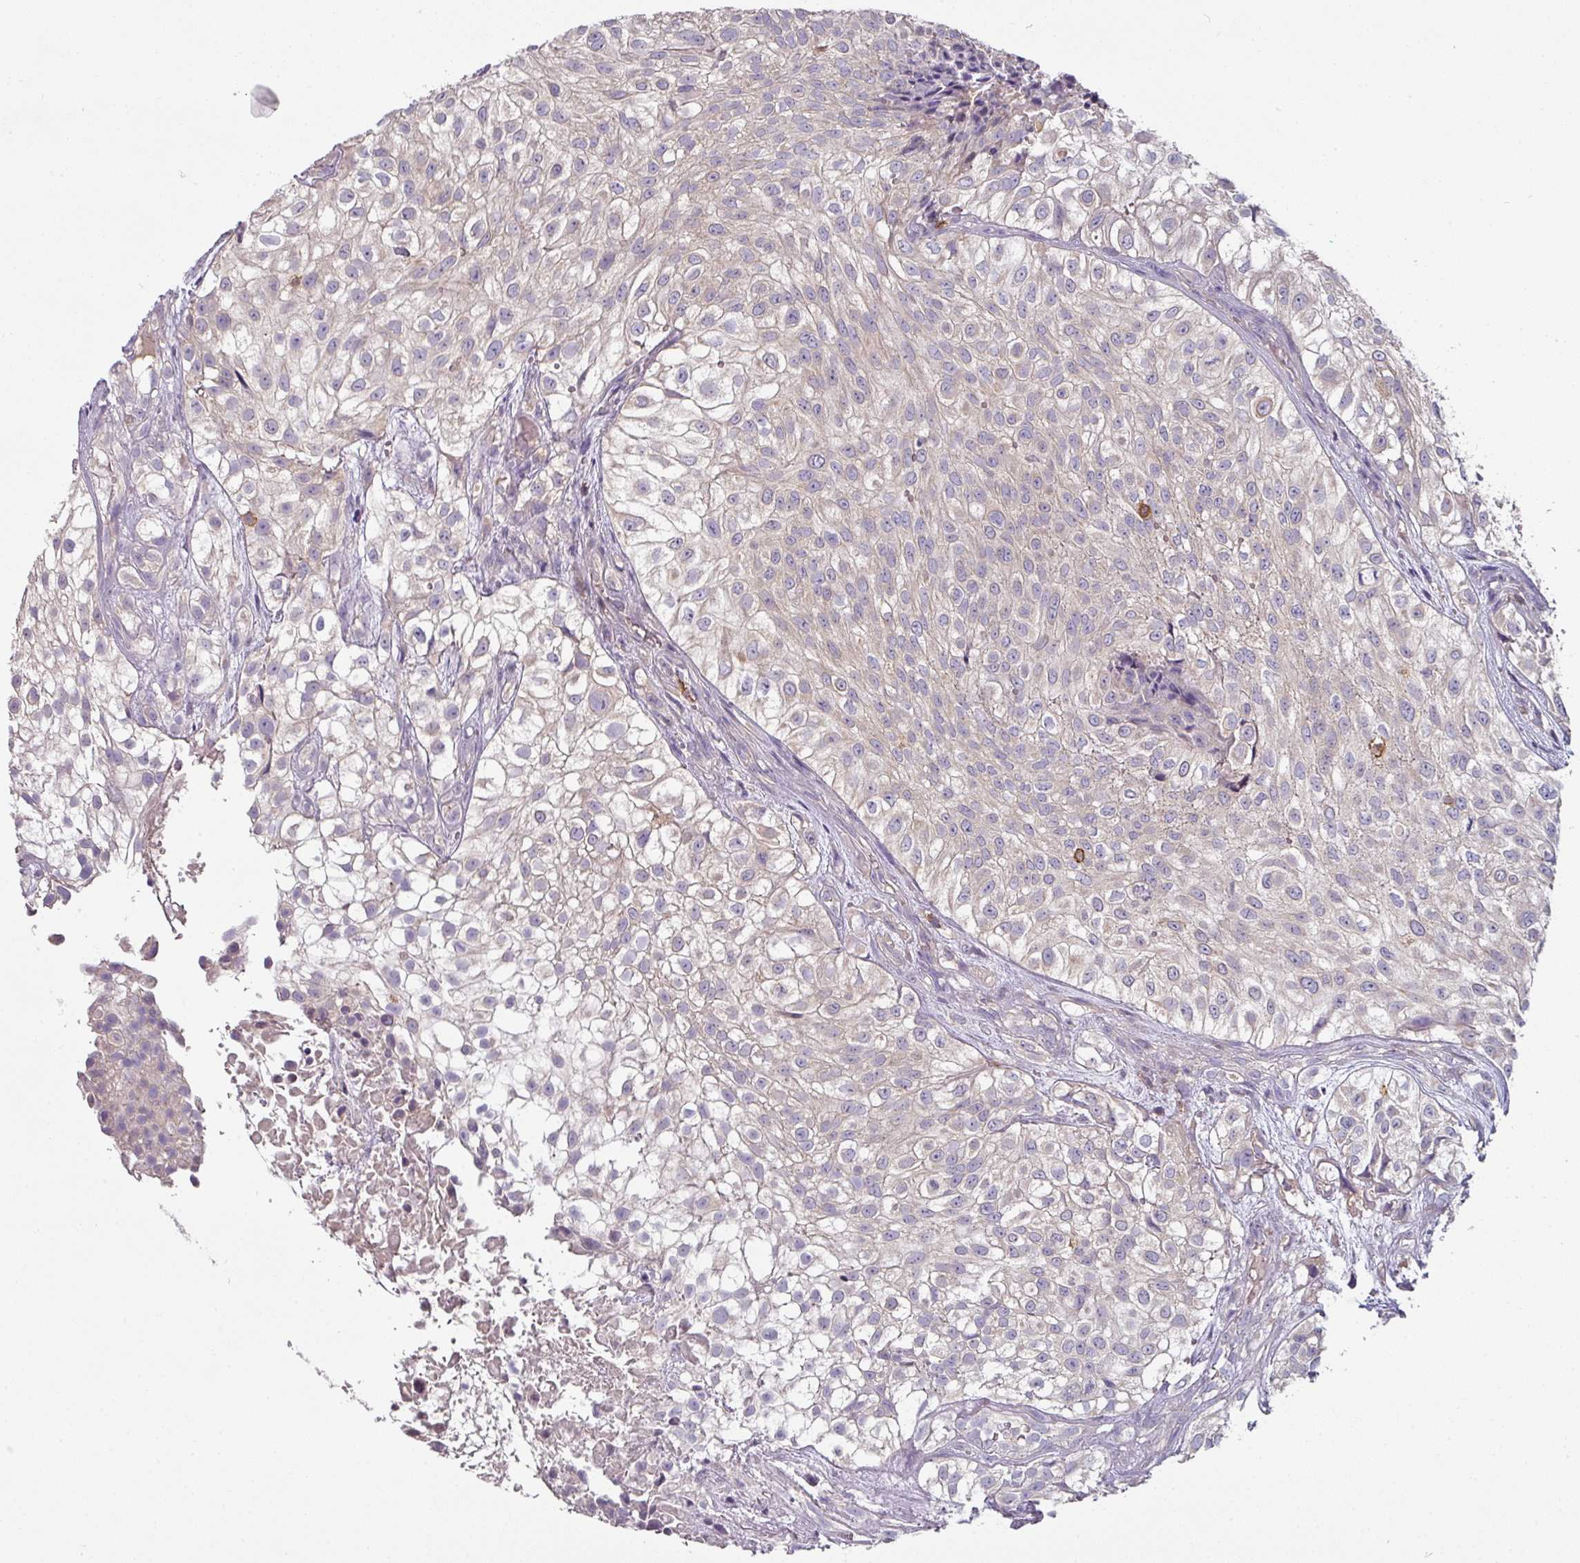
{"staining": {"intensity": "negative", "quantity": "none", "location": "none"}, "tissue": "urothelial cancer", "cell_type": "Tumor cells", "image_type": "cancer", "snomed": [{"axis": "morphology", "description": "Urothelial carcinoma, High grade"}, {"axis": "topography", "description": "Urinary bladder"}], "caption": "IHC of urothelial cancer exhibits no staining in tumor cells. (DAB immunohistochemistry visualized using brightfield microscopy, high magnification).", "gene": "CD3G", "patient": {"sex": "male", "age": 56}}